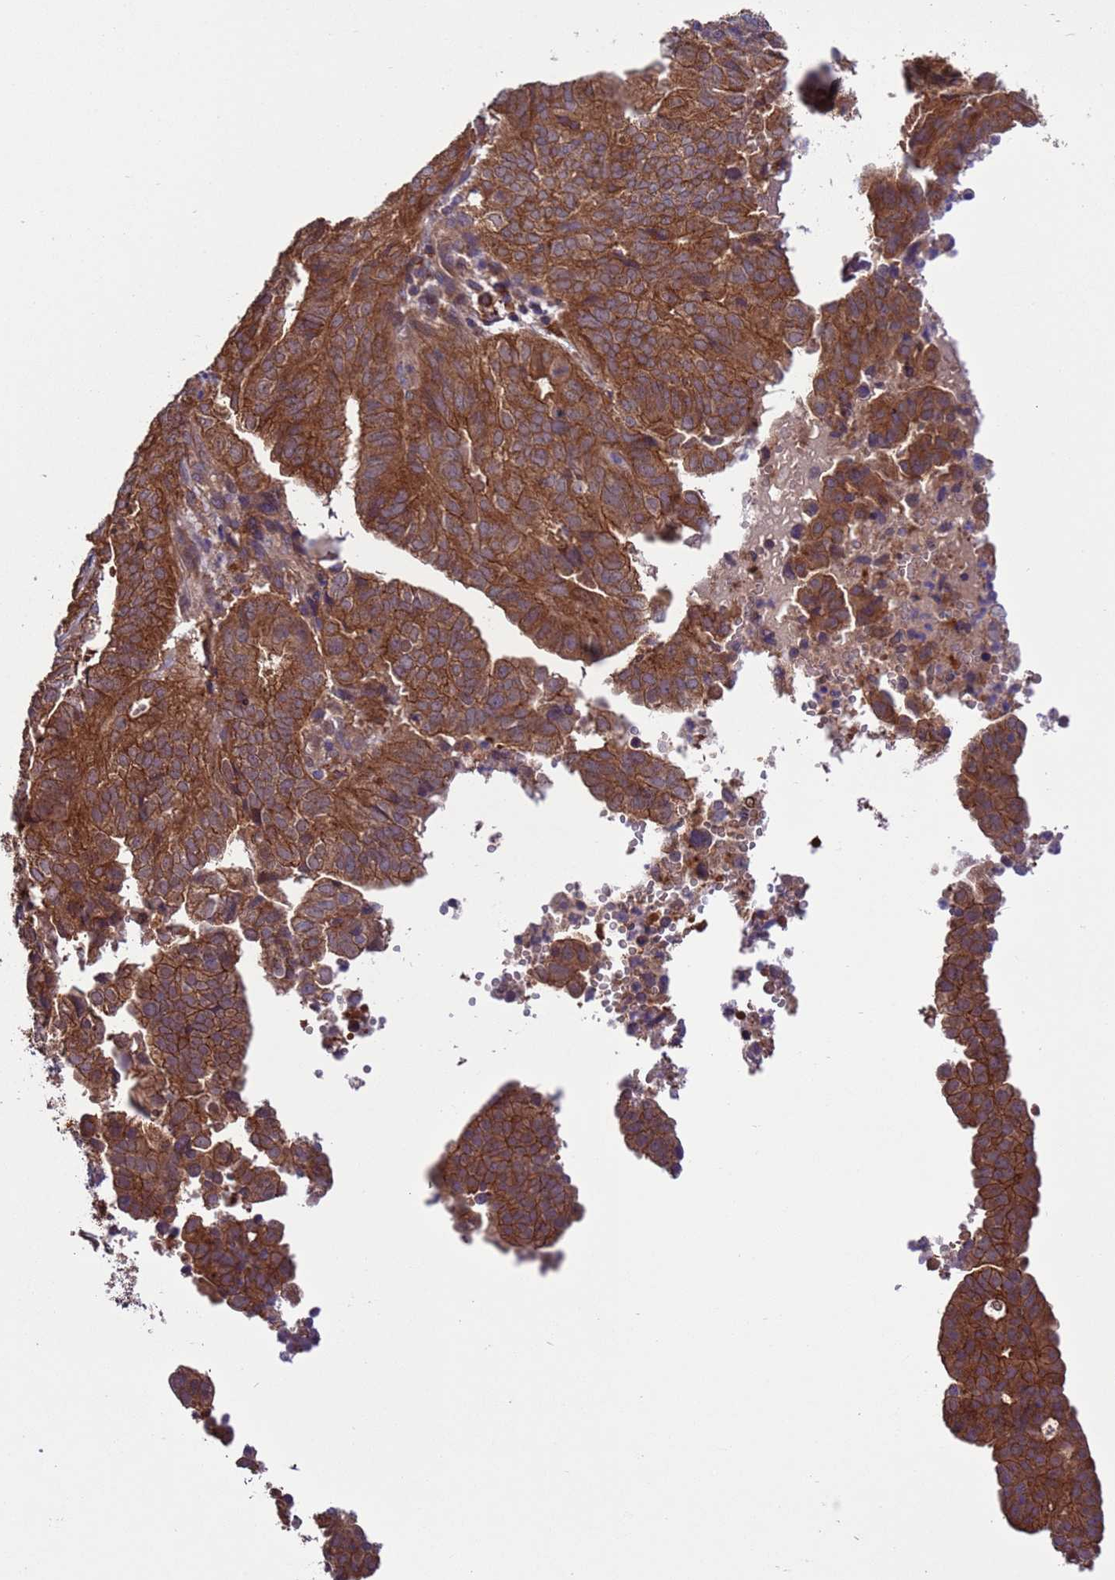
{"staining": {"intensity": "strong", "quantity": ">75%", "location": "cytoplasmic/membranous"}, "tissue": "endometrial cancer", "cell_type": "Tumor cells", "image_type": "cancer", "snomed": [{"axis": "morphology", "description": "Adenocarcinoma, NOS"}, {"axis": "topography", "description": "Uterus"}], "caption": "Protein analysis of endometrial cancer tissue demonstrates strong cytoplasmic/membranous positivity in approximately >75% of tumor cells. (Brightfield microscopy of DAB IHC at high magnification).", "gene": "ARHGAP12", "patient": {"sex": "female", "age": 77}}